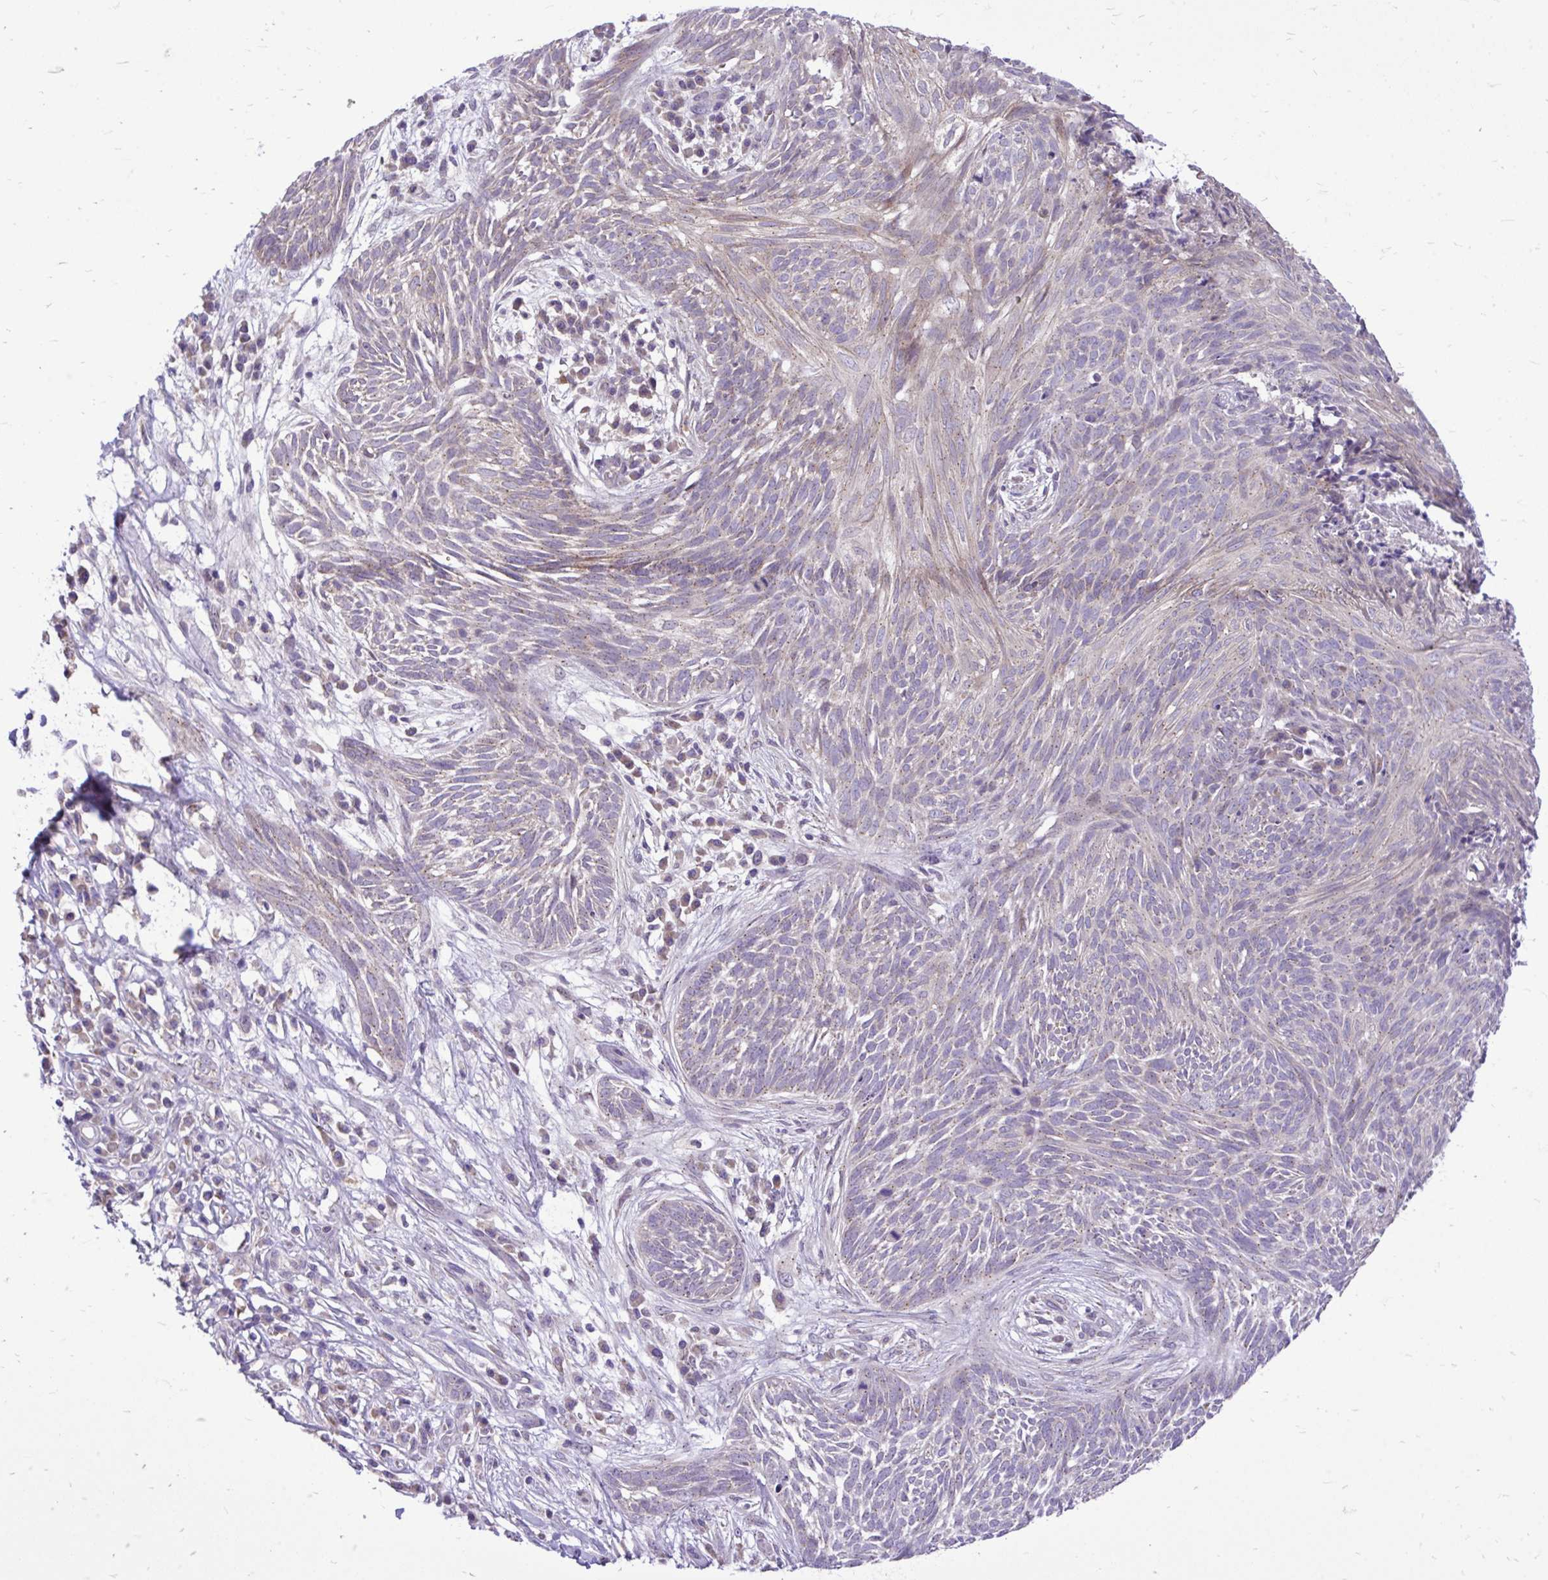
{"staining": {"intensity": "weak", "quantity": "<25%", "location": "cytoplasmic/membranous"}, "tissue": "skin cancer", "cell_type": "Tumor cells", "image_type": "cancer", "snomed": [{"axis": "morphology", "description": "Basal cell carcinoma"}, {"axis": "topography", "description": "Skin"}, {"axis": "topography", "description": "Skin, foot"}], "caption": "There is no significant expression in tumor cells of skin cancer.", "gene": "CEACAM18", "patient": {"sex": "female", "age": 86}}